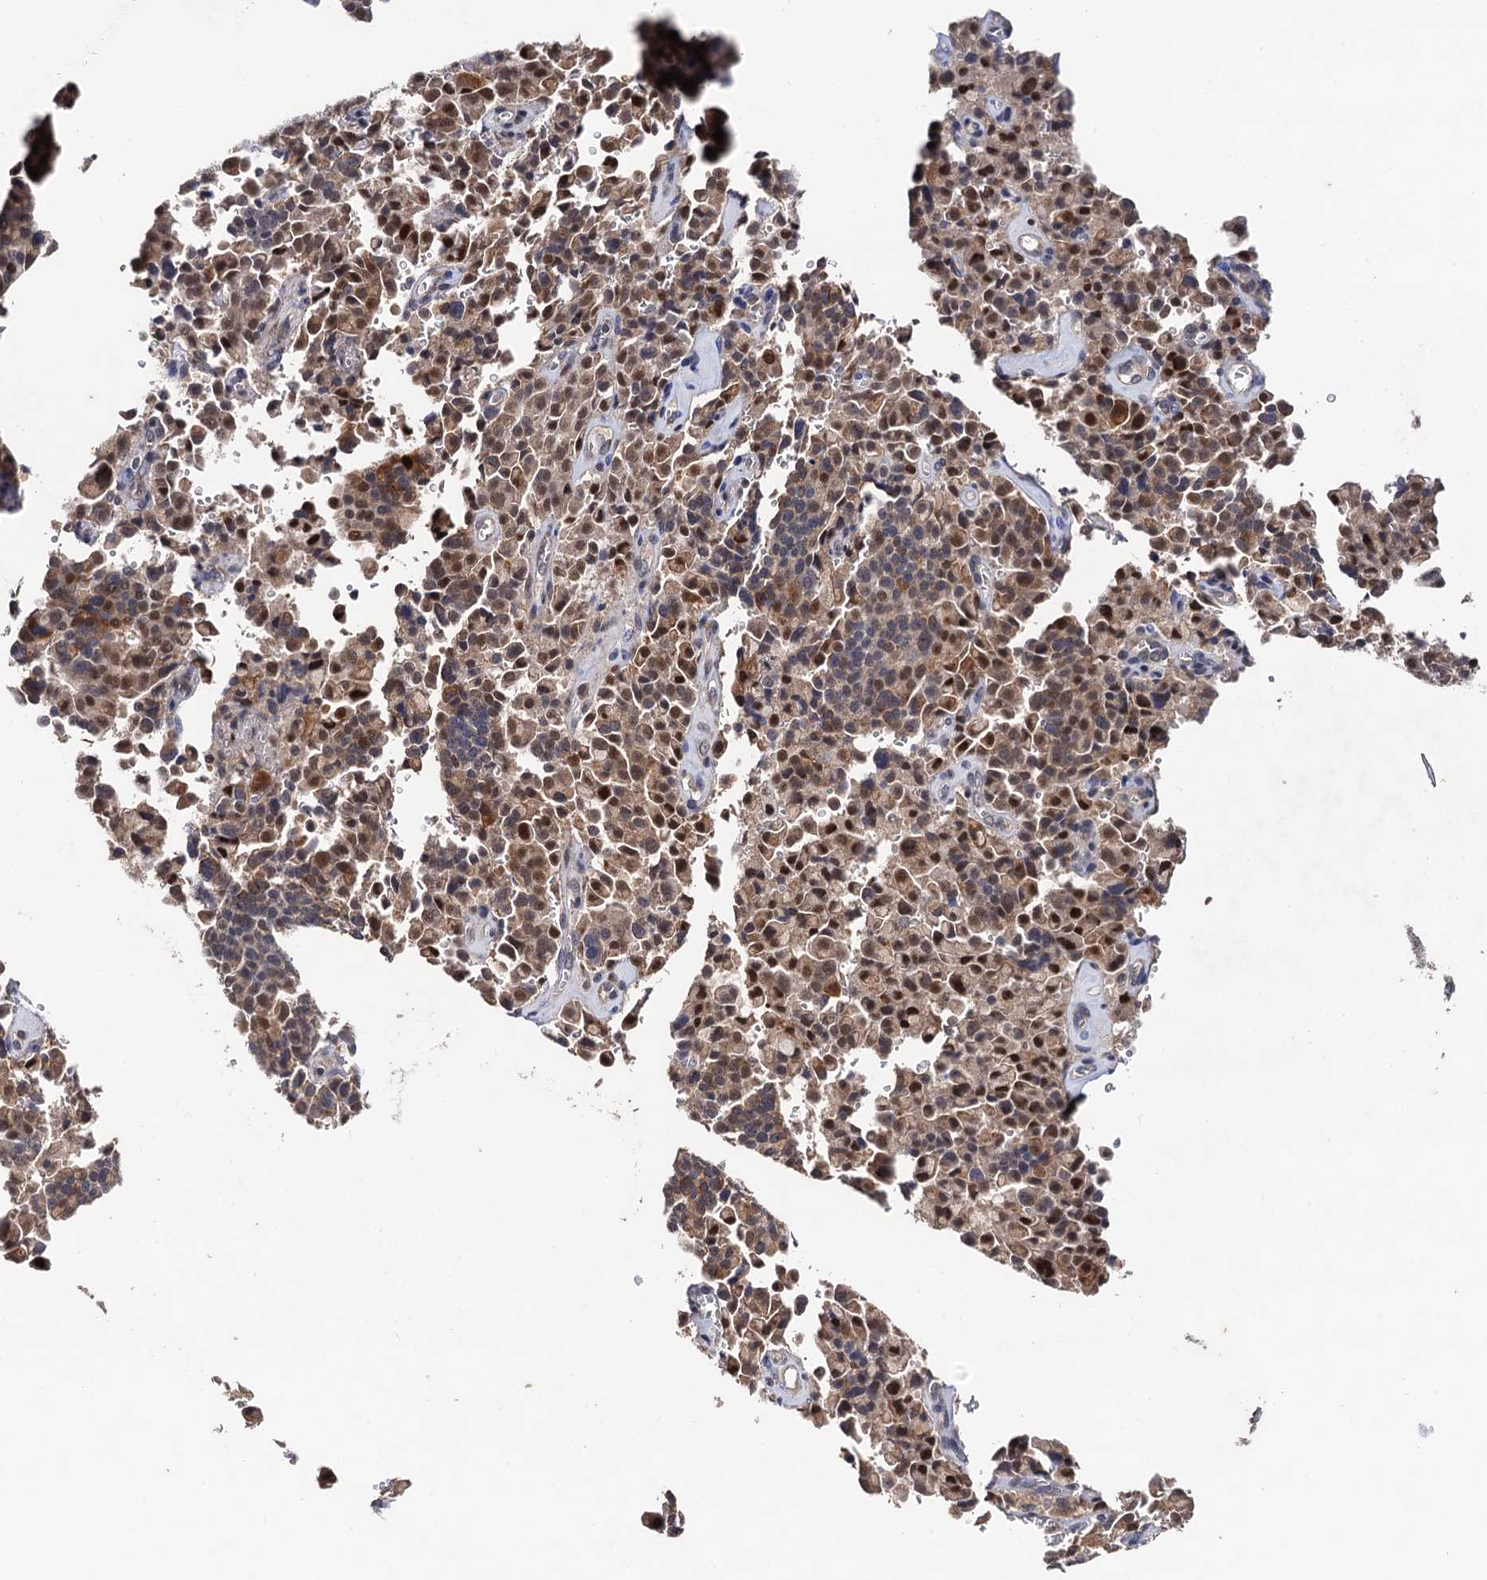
{"staining": {"intensity": "moderate", "quantity": ">75%", "location": "cytoplasmic/membranous,nuclear"}, "tissue": "pancreatic cancer", "cell_type": "Tumor cells", "image_type": "cancer", "snomed": [{"axis": "morphology", "description": "Adenocarcinoma, NOS"}, {"axis": "topography", "description": "Pancreas"}], "caption": "IHC staining of adenocarcinoma (pancreatic), which displays medium levels of moderate cytoplasmic/membranous and nuclear staining in approximately >75% of tumor cells indicating moderate cytoplasmic/membranous and nuclear protein positivity. The staining was performed using DAB (3,3'-diaminobenzidine) (brown) for protein detection and nuclei were counterstained in hematoxylin (blue).", "gene": "PPTC7", "patient": {"sex": "male", "age": 65}}